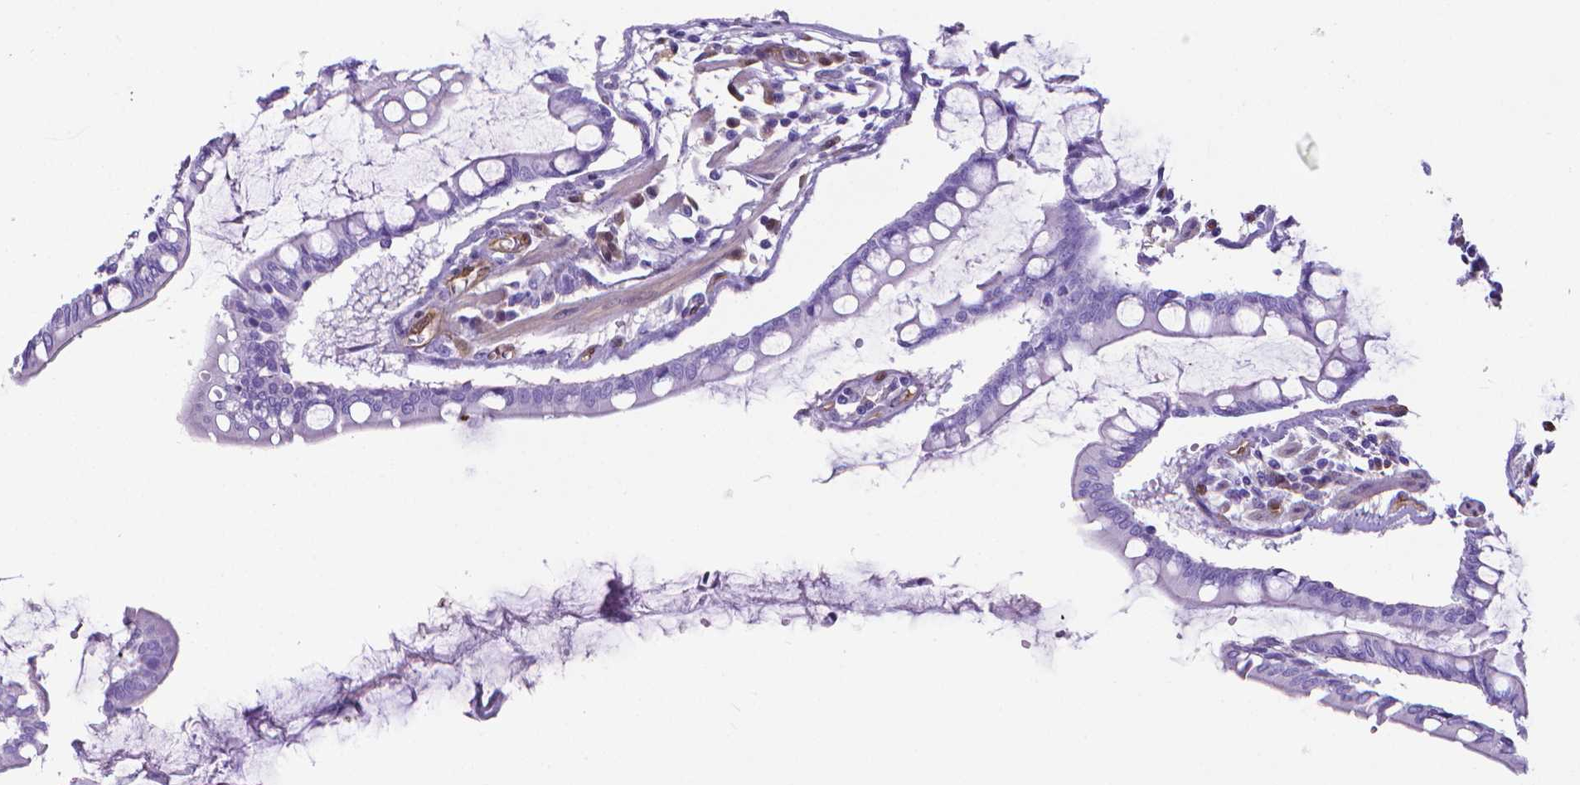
{"staining": {"intensity": "negative", "quantity": "none", "location": "none"}, "tissue": "carcinoid", "cell_type": "Tumor cells", "image_type": "cancer", "snomed": [{"axis": "morphology", "description": "Carcinoid, malignant, NOS"}, {"axis": "topography", "description": "Small intestine"}], "caption": "Micrograph shows no protein expression in tumor cells of carcinoid (malignant) tissue.", "gene": "CLIC4", "patient": {"sex": "female", "age": 65}}